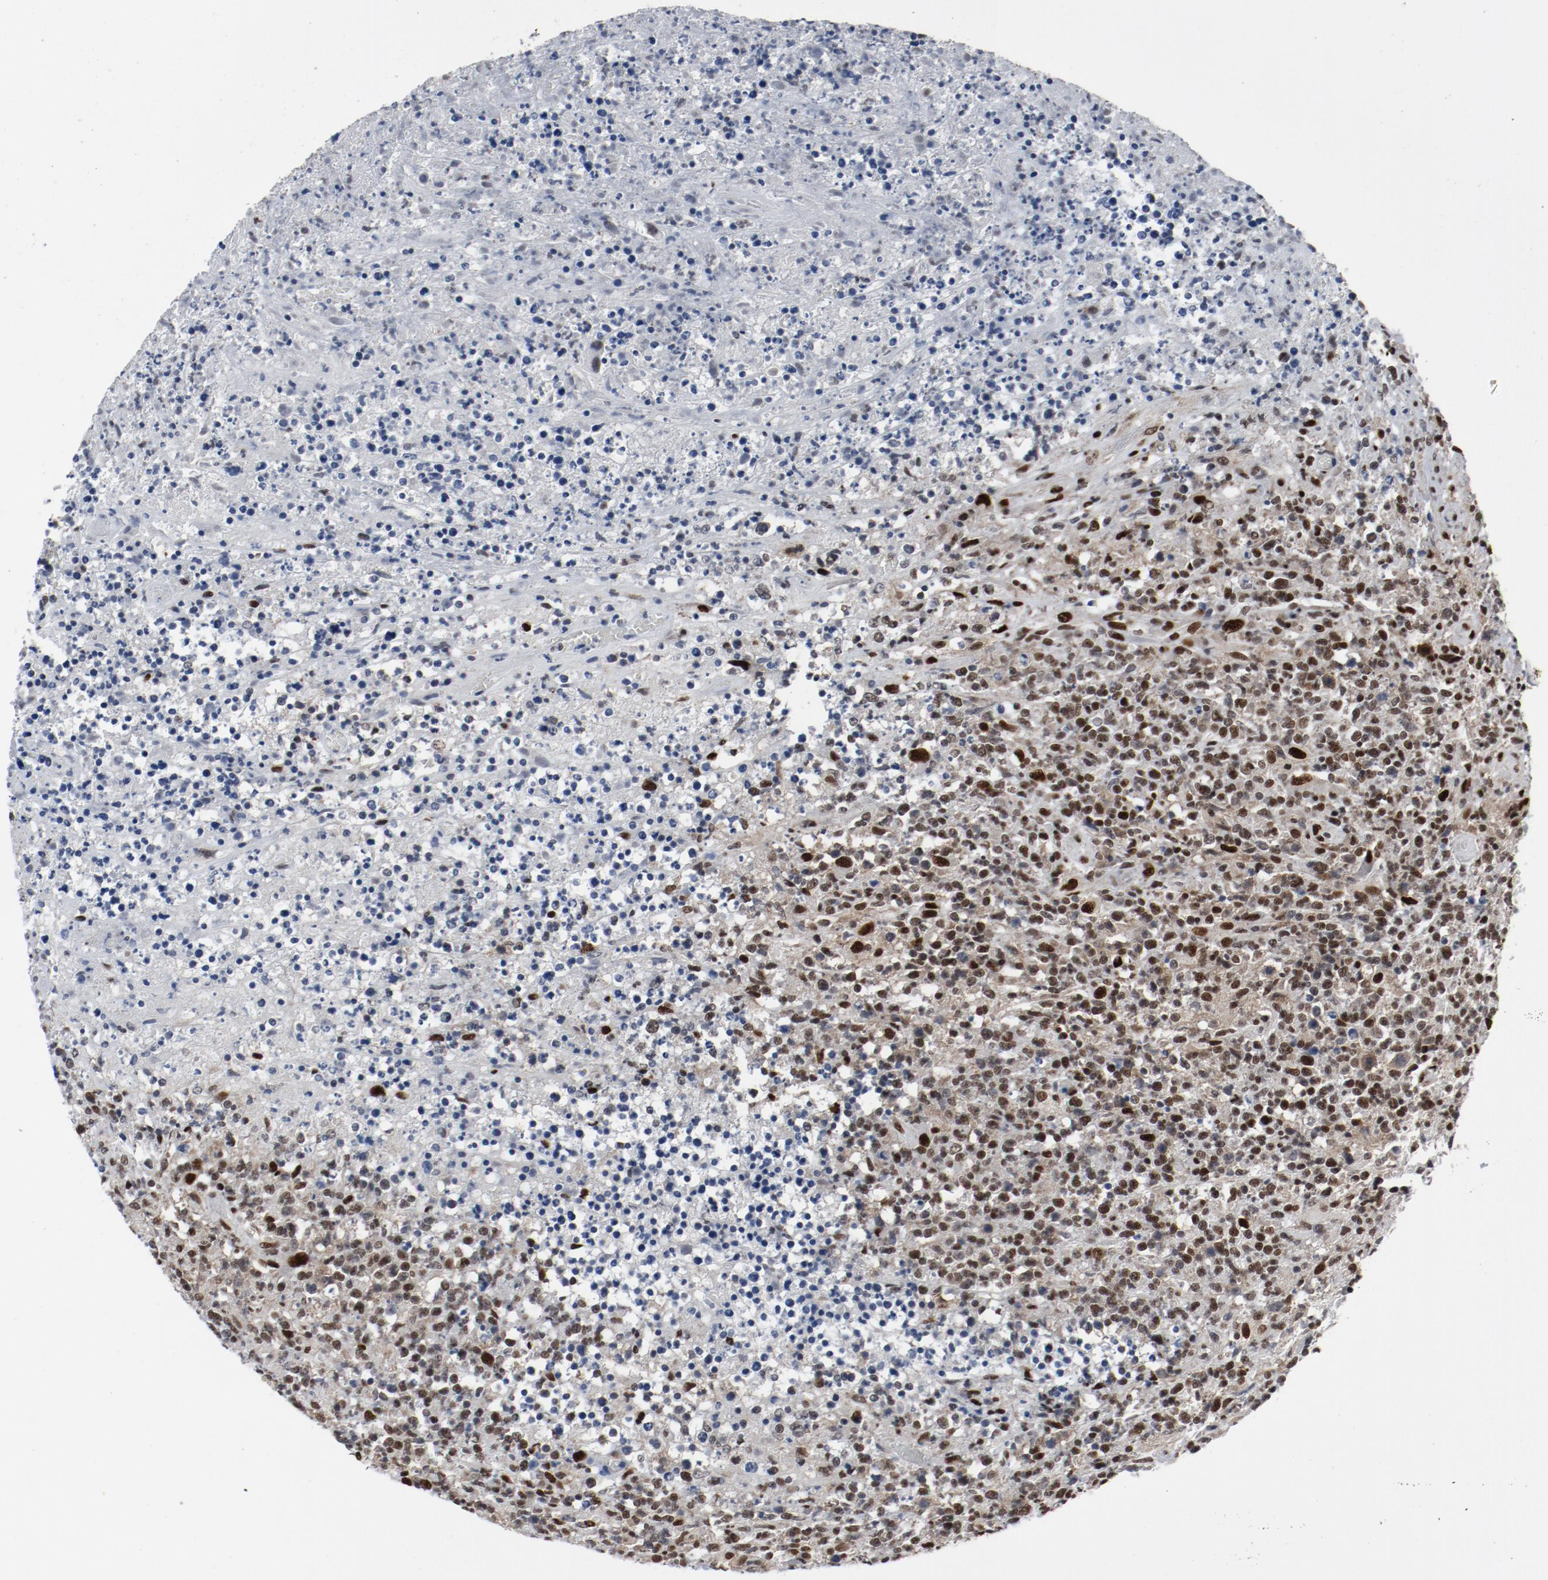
{"staining": {"intensity": "moderate", "quantity": "25%-75%", "location": "nuclear"}, "tissue": "lymphoma", "cell_type": "Tumor cells", "image_type": "cancer", "snomed": [{"axis": "morphology", "description": "Malignant lymphoma, non-Hodgkin's type, High grade"}, {"axis": "topography", "description": "Lymph node"}], "caption": "Immunohistochemistry micrograph of neoplastic tissue: human high-grade malignant lymphoma, non-Hodgkin's type stained using immunohistochemistry (IHC) reveals medium levels of moderate protein expression localized specifically in the nuclear of tumor cells, appearing as a nuclear brown color.", "gene": "JMJD6", "patient": {"sex": "female", "age": 84}}